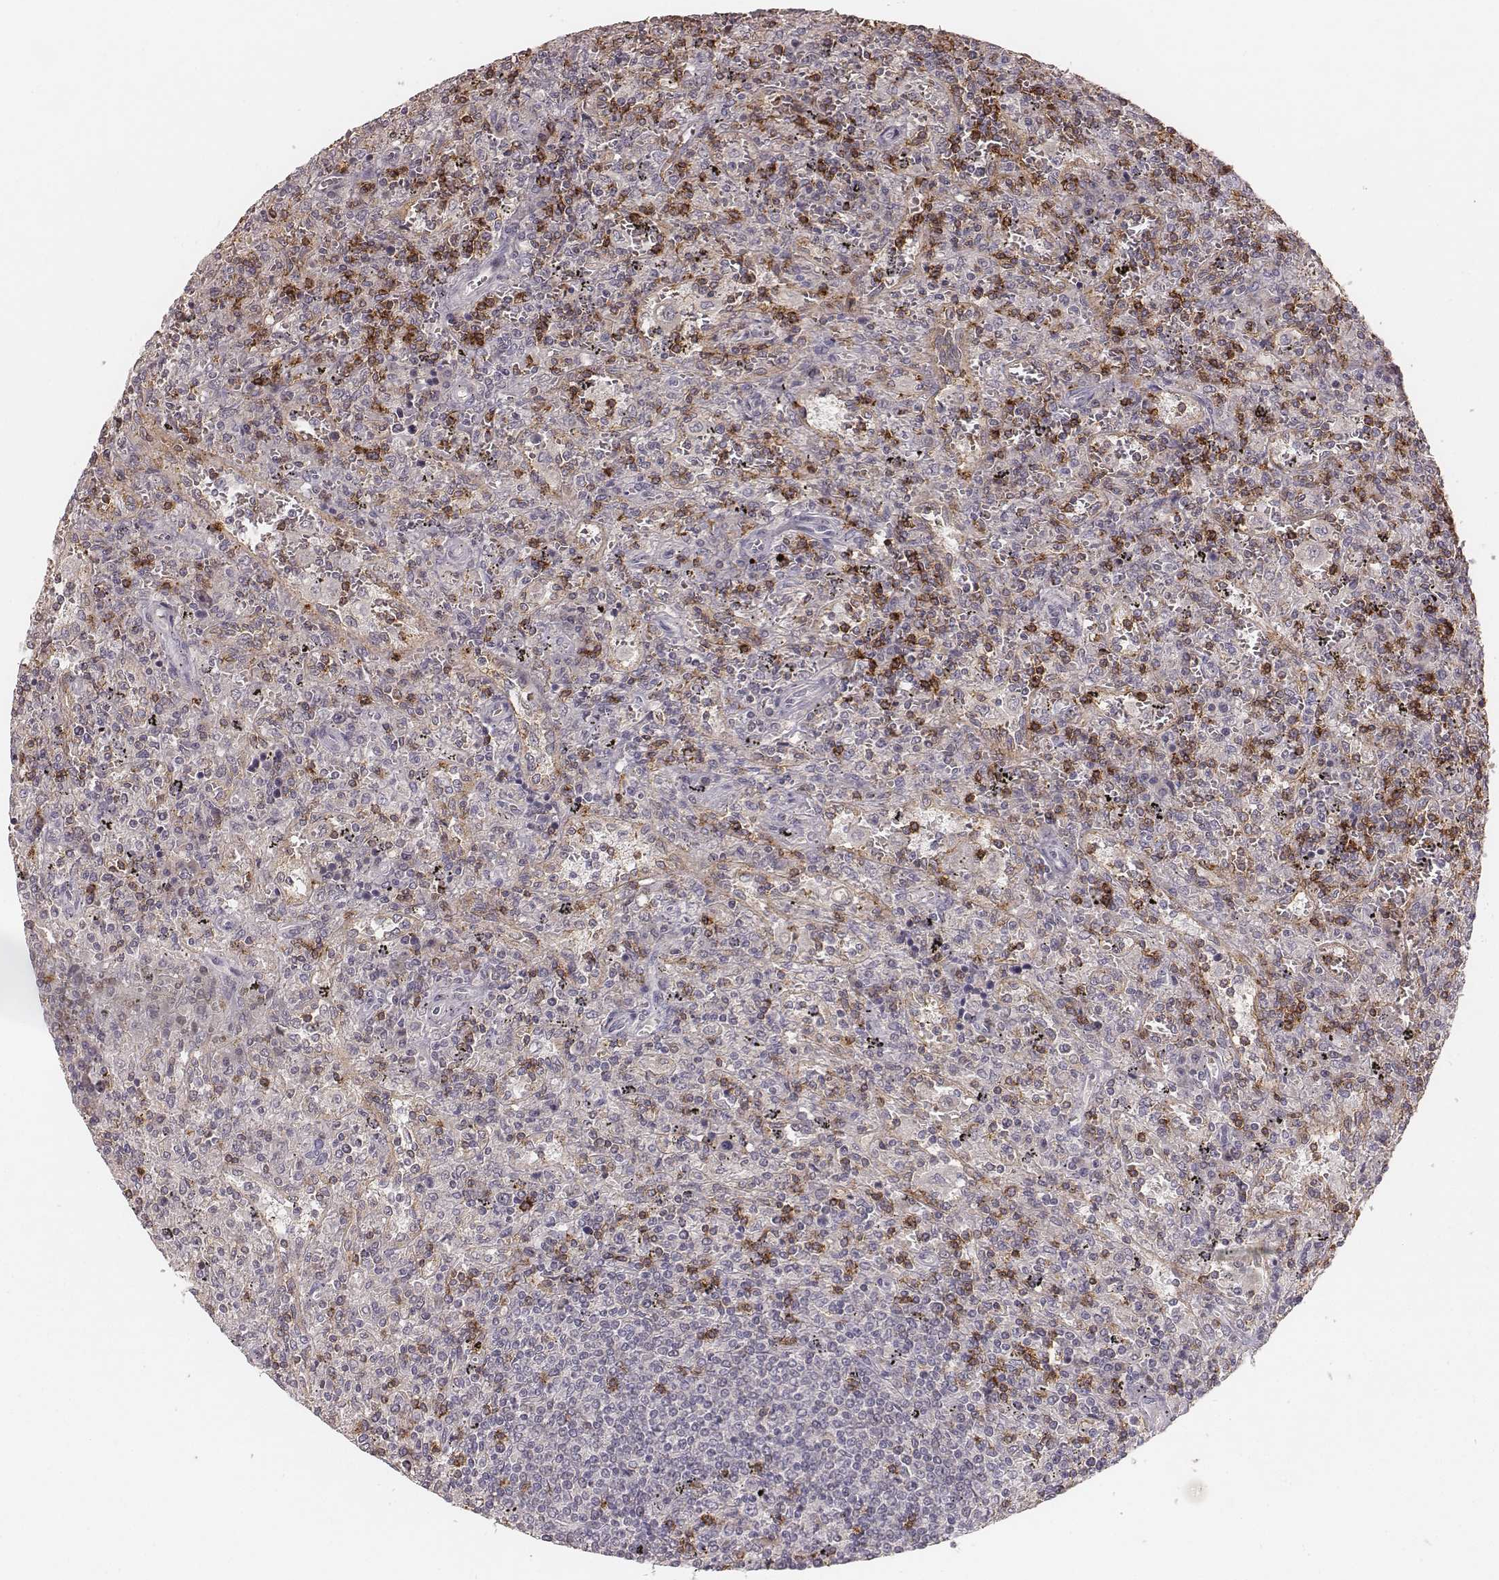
{"staining": {"intensity": "negative", "quantity": "none", "location": "none"}, "tissue": "lymphoma", "cell_type": "Tumor cells", "image_type": "cancer", "snomed": [{"axis": "morphology", "description": "Malignant lymphoma, non-Hodgkin's type, Low grade"}, {"axis": "topography", "description": "Spleen"}], "caption": "The immunohistochemistry (IHC) micrograph has no significant staining in tumor cells of lymphoma tissue.", "gene": "CD8A", "patient": {"sex": "male", "age": 62}}